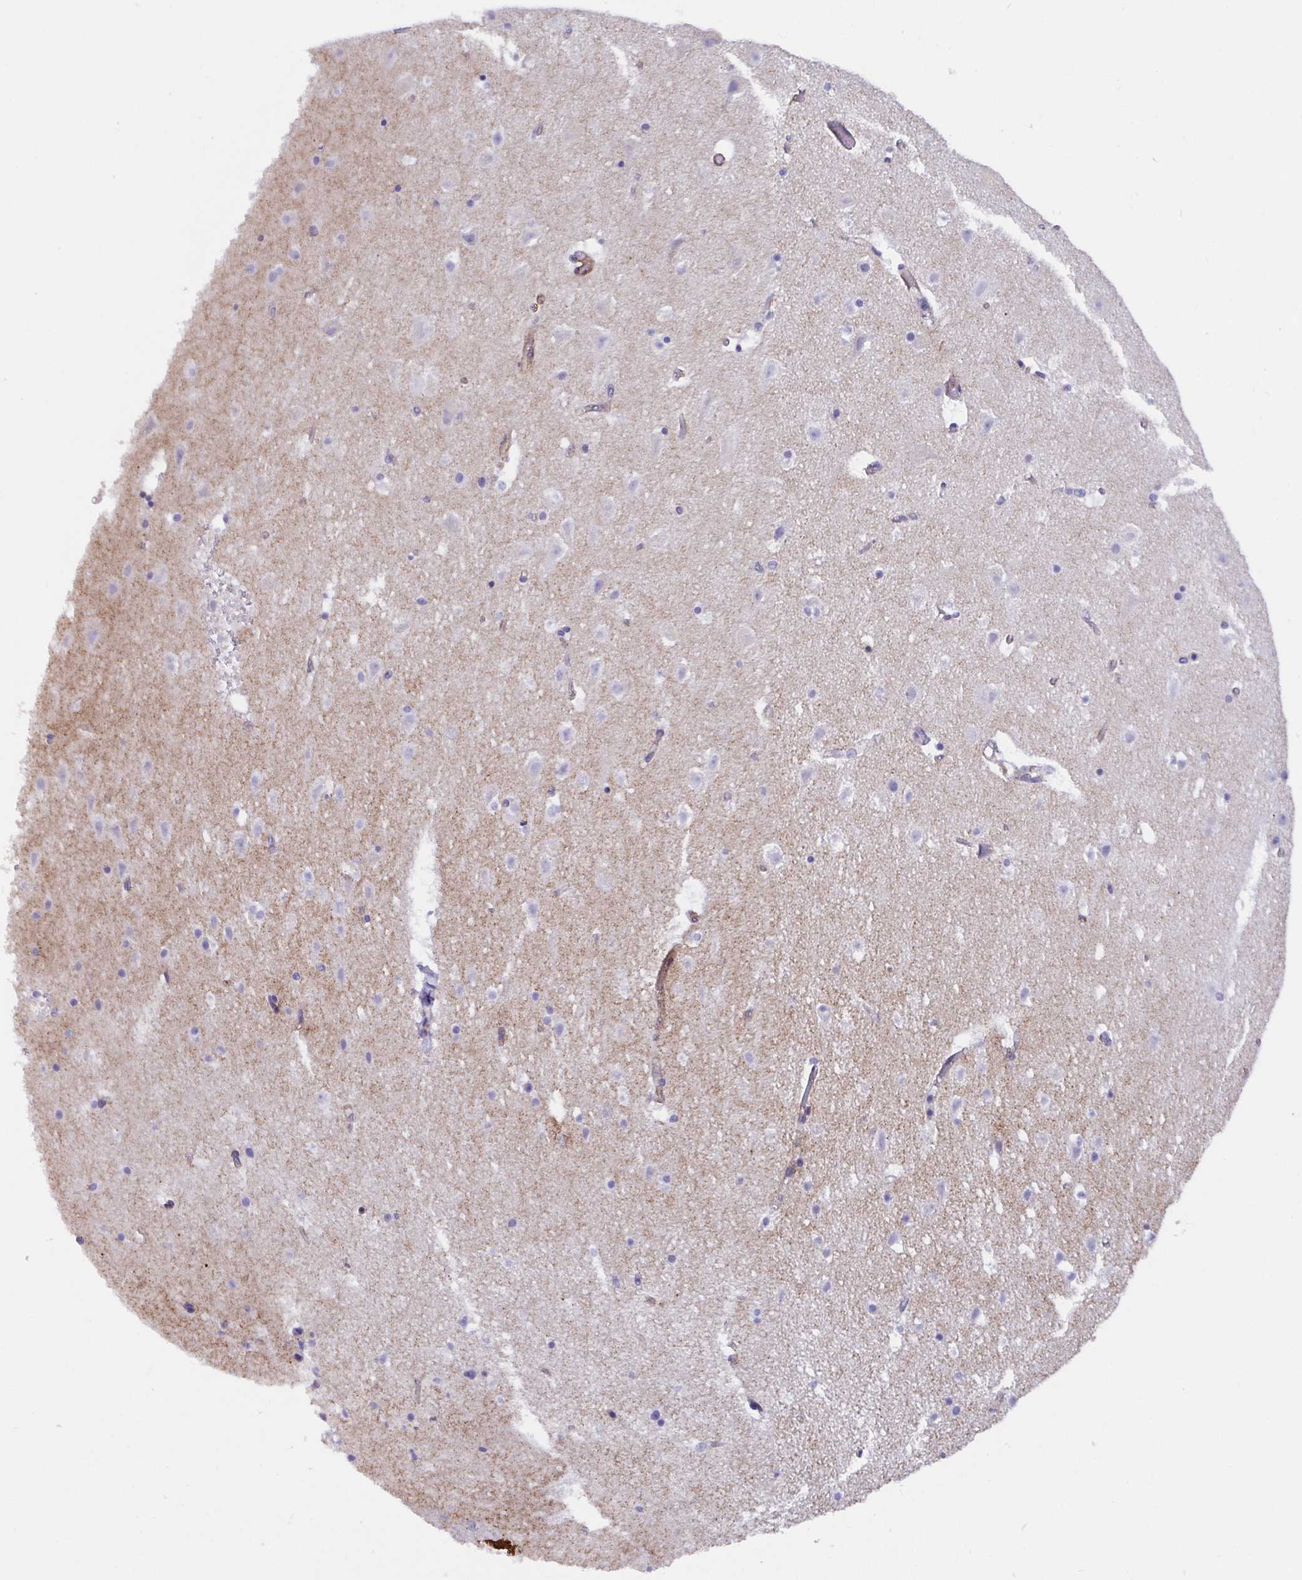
{"staining": {"intensity": "negative", "quantity": "none", "location": "none"}, "tissue": "cerebral cortex", "cell_type": "Endothelial cells", "image_type": "normal", "snomed": [{"axis": "morphology", "description": "Normal tissue, NOS"}, {"axis": "topography", "description": "Cerebral cortex"}], "caption": "This is an immunohistochemistry micrograph of unremarkable cerebral cortex. There is no staining in endothelial cells.", "gene": "TRAM2", "patient": {"sex": "female", "age": 42}}